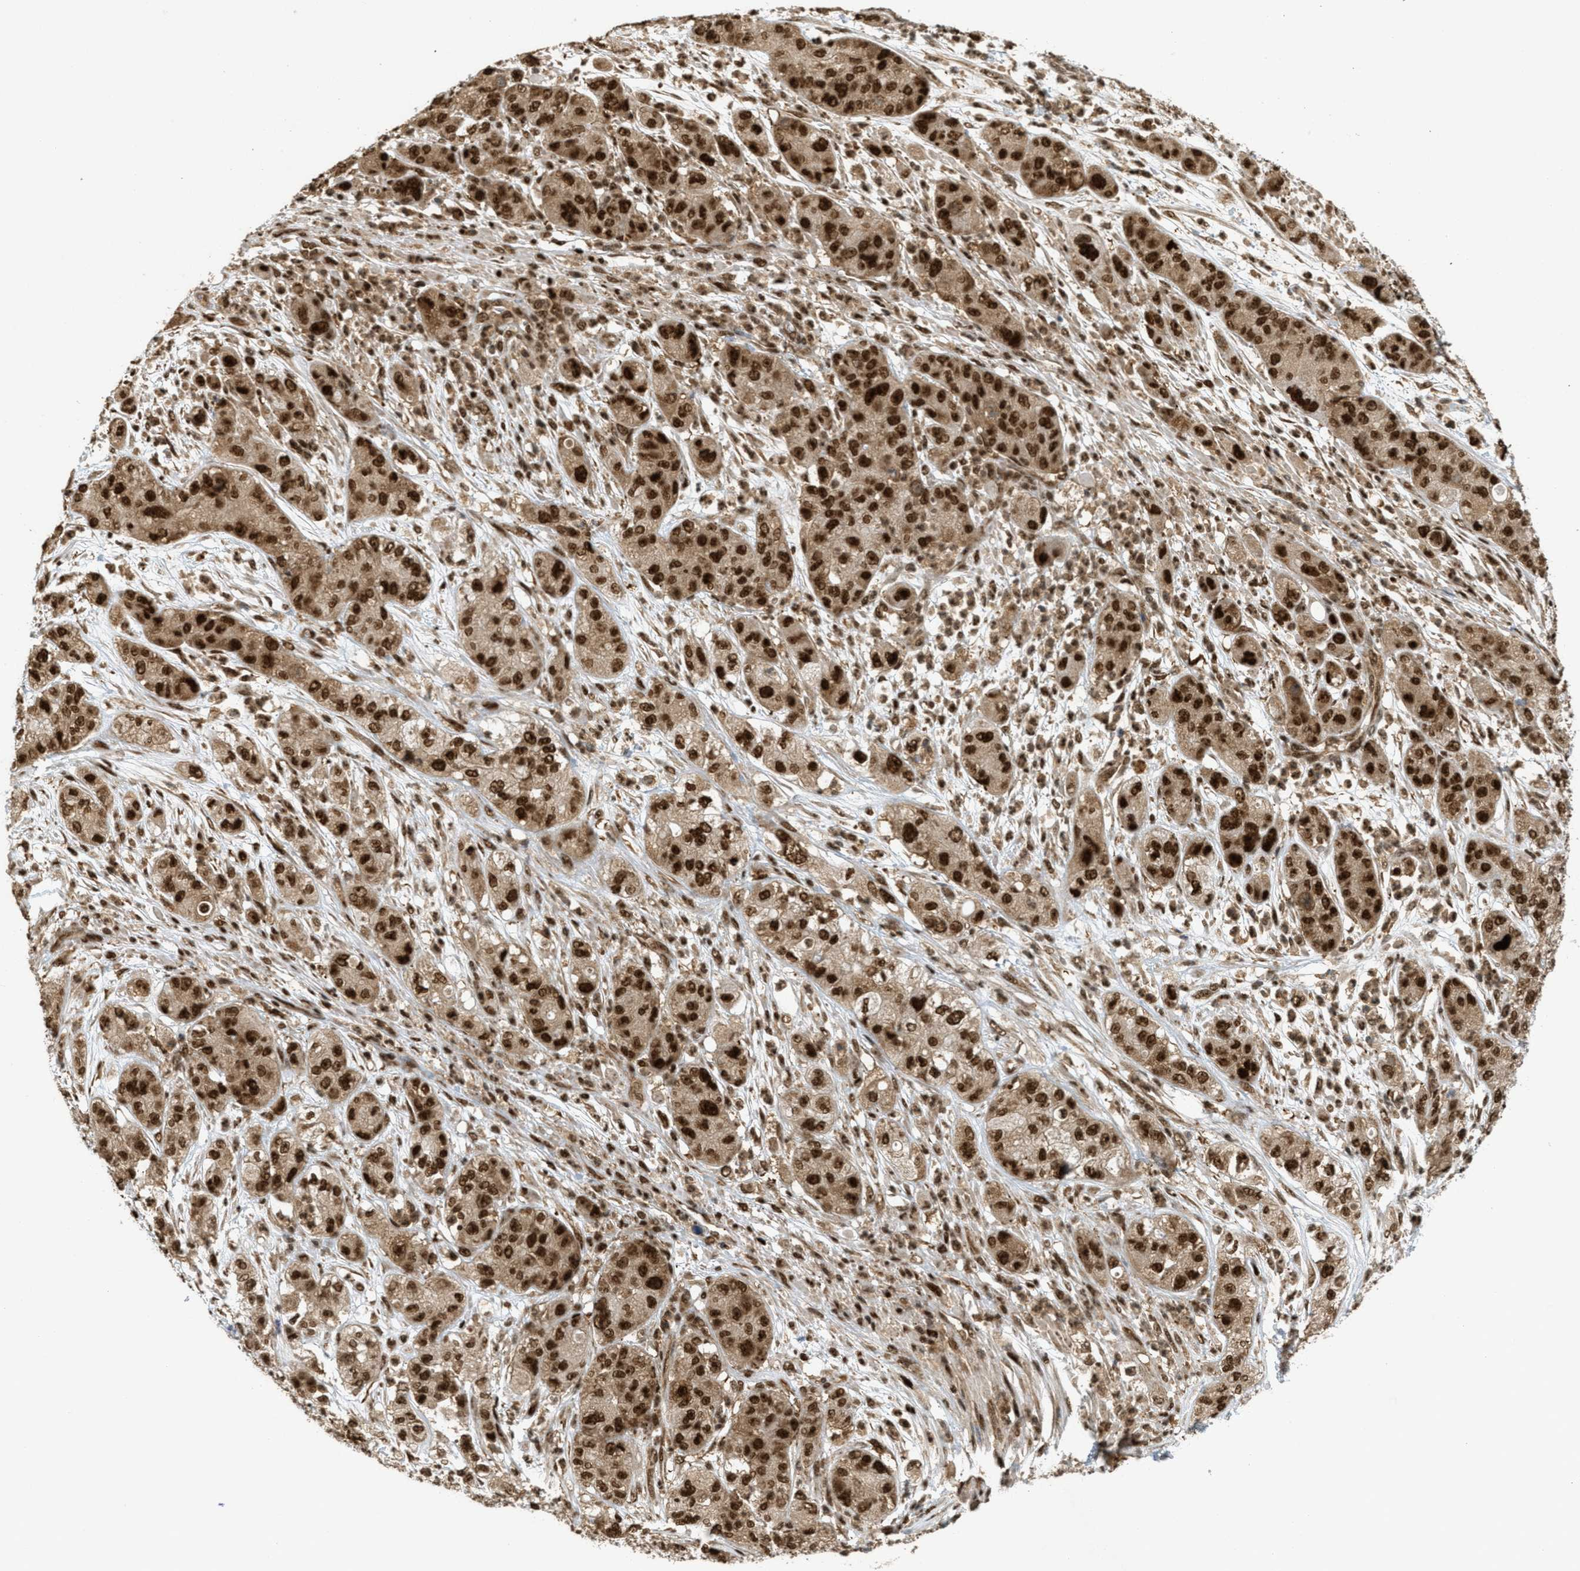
{"staining": {"intensity": "strong", "quantity": ">75%", "location": "cytoplasmic/membranous,nuclear"}, "tissue": "pancreatic cancer", "cell_type": "Tumor cells", "image_type": "cancer", "snomed": [{"axis": "morphology", "description": "Adenocarcinoma, NOS"}, {"axis": "topography", "description": "Pancreas"}], "caption": "Immunohistochemistry (IHC) of human pancreatic cancer shows high levels of strong cytoplasmic/membranous and nuclear positivity in approximately >75% of tumor cells. Nuclei are stained in blue.", "gene": "TLK1", "patient": {"sex": "female", "age": 78}}